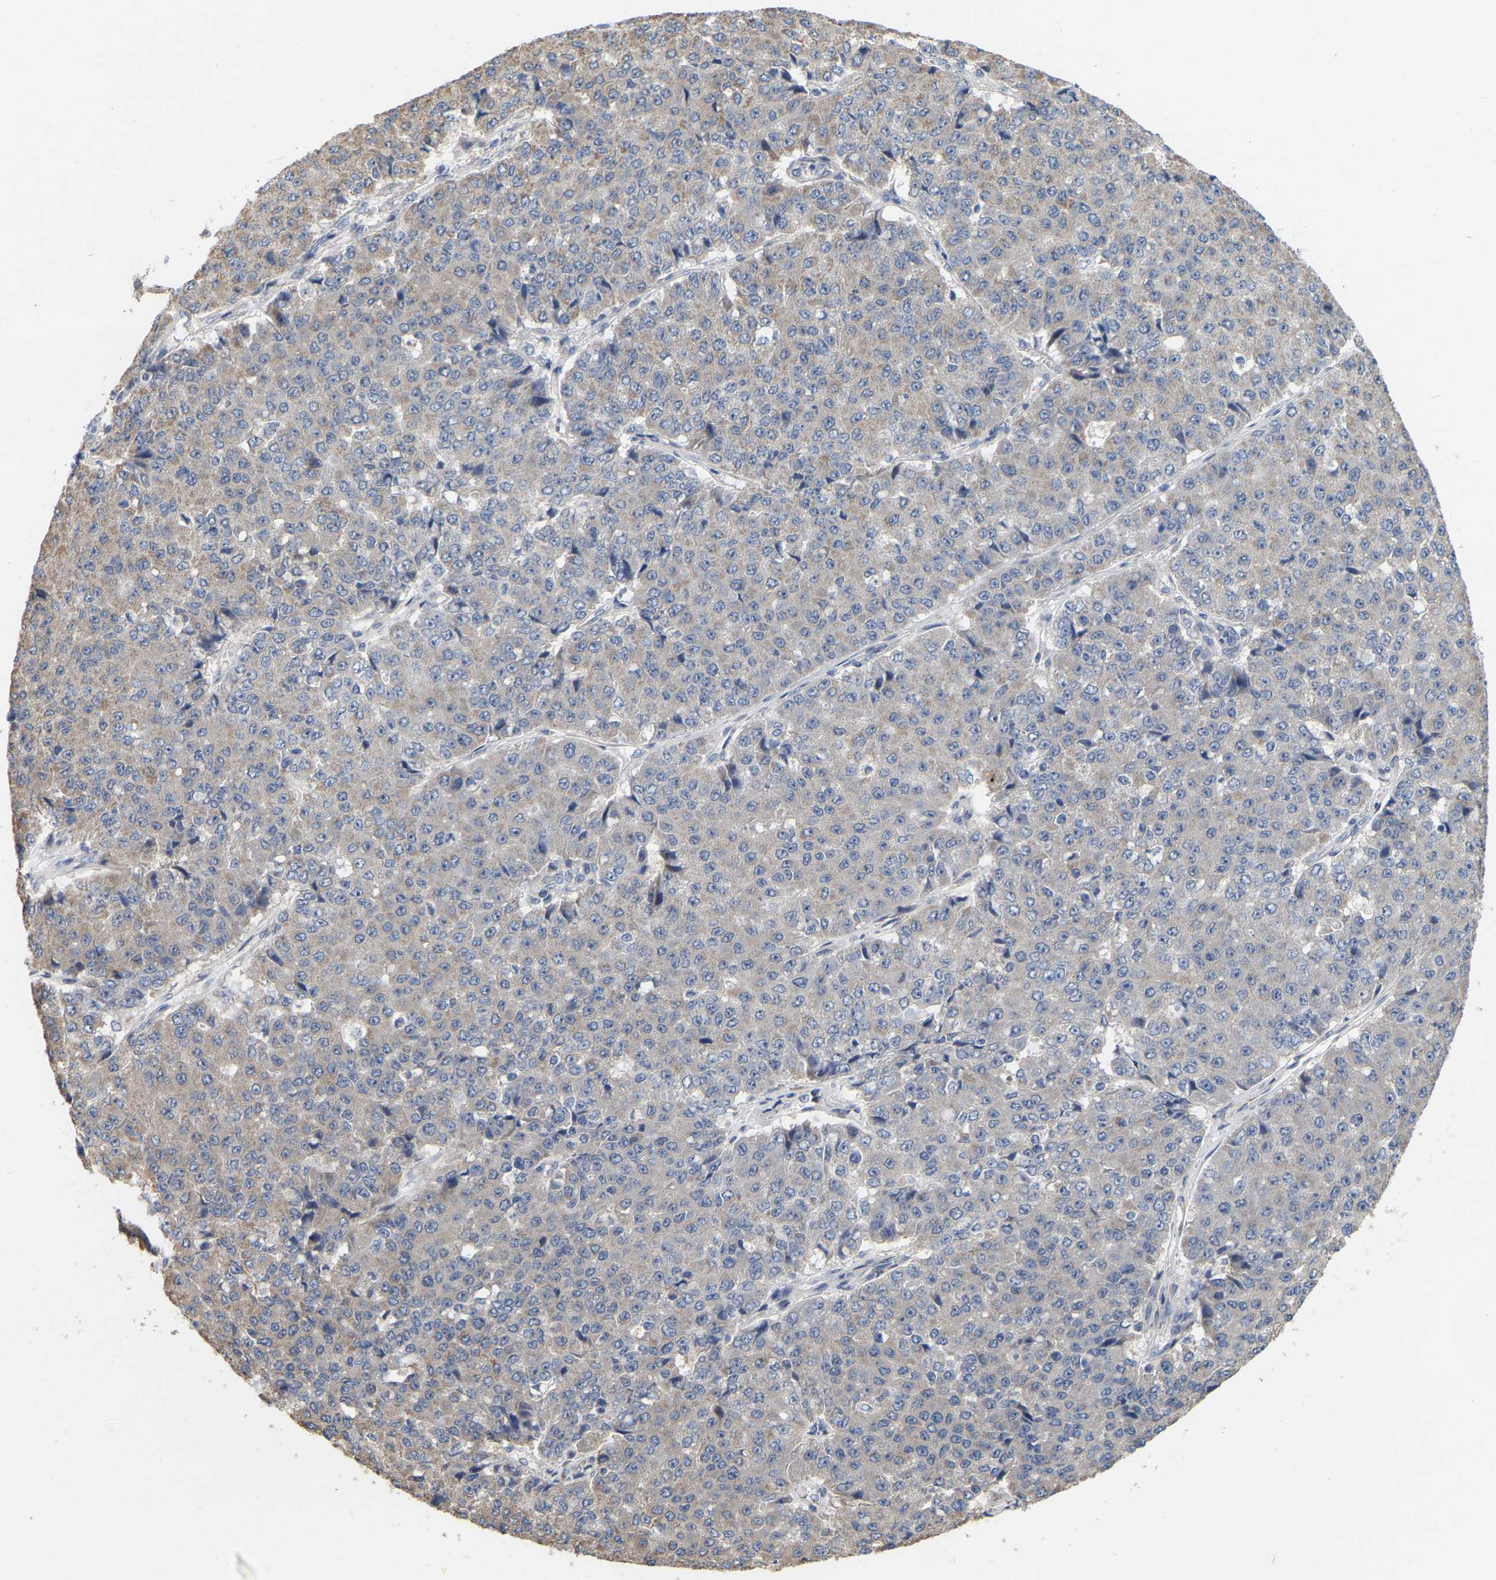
{"staining": {"intensity": "weak", "quantity": "<25%", "location": "cytoplasmic/membranous"}, "tissue": "pancreatic cancer", "cell_type": "Tumor cells", "image_type": "cancer", "snomed": [{"axis": "morphology", "description": "Adenocarcinoma, NOS"}, {"axis": "topography", "description": "Pancreas"}], "caption": "Pancreatic adenocarcinoma was stained to show a protein in brown. There is no significant positivity in tumor cells.", "gene": "SSH1", "patient": {"sex": "male", "age": 50}}